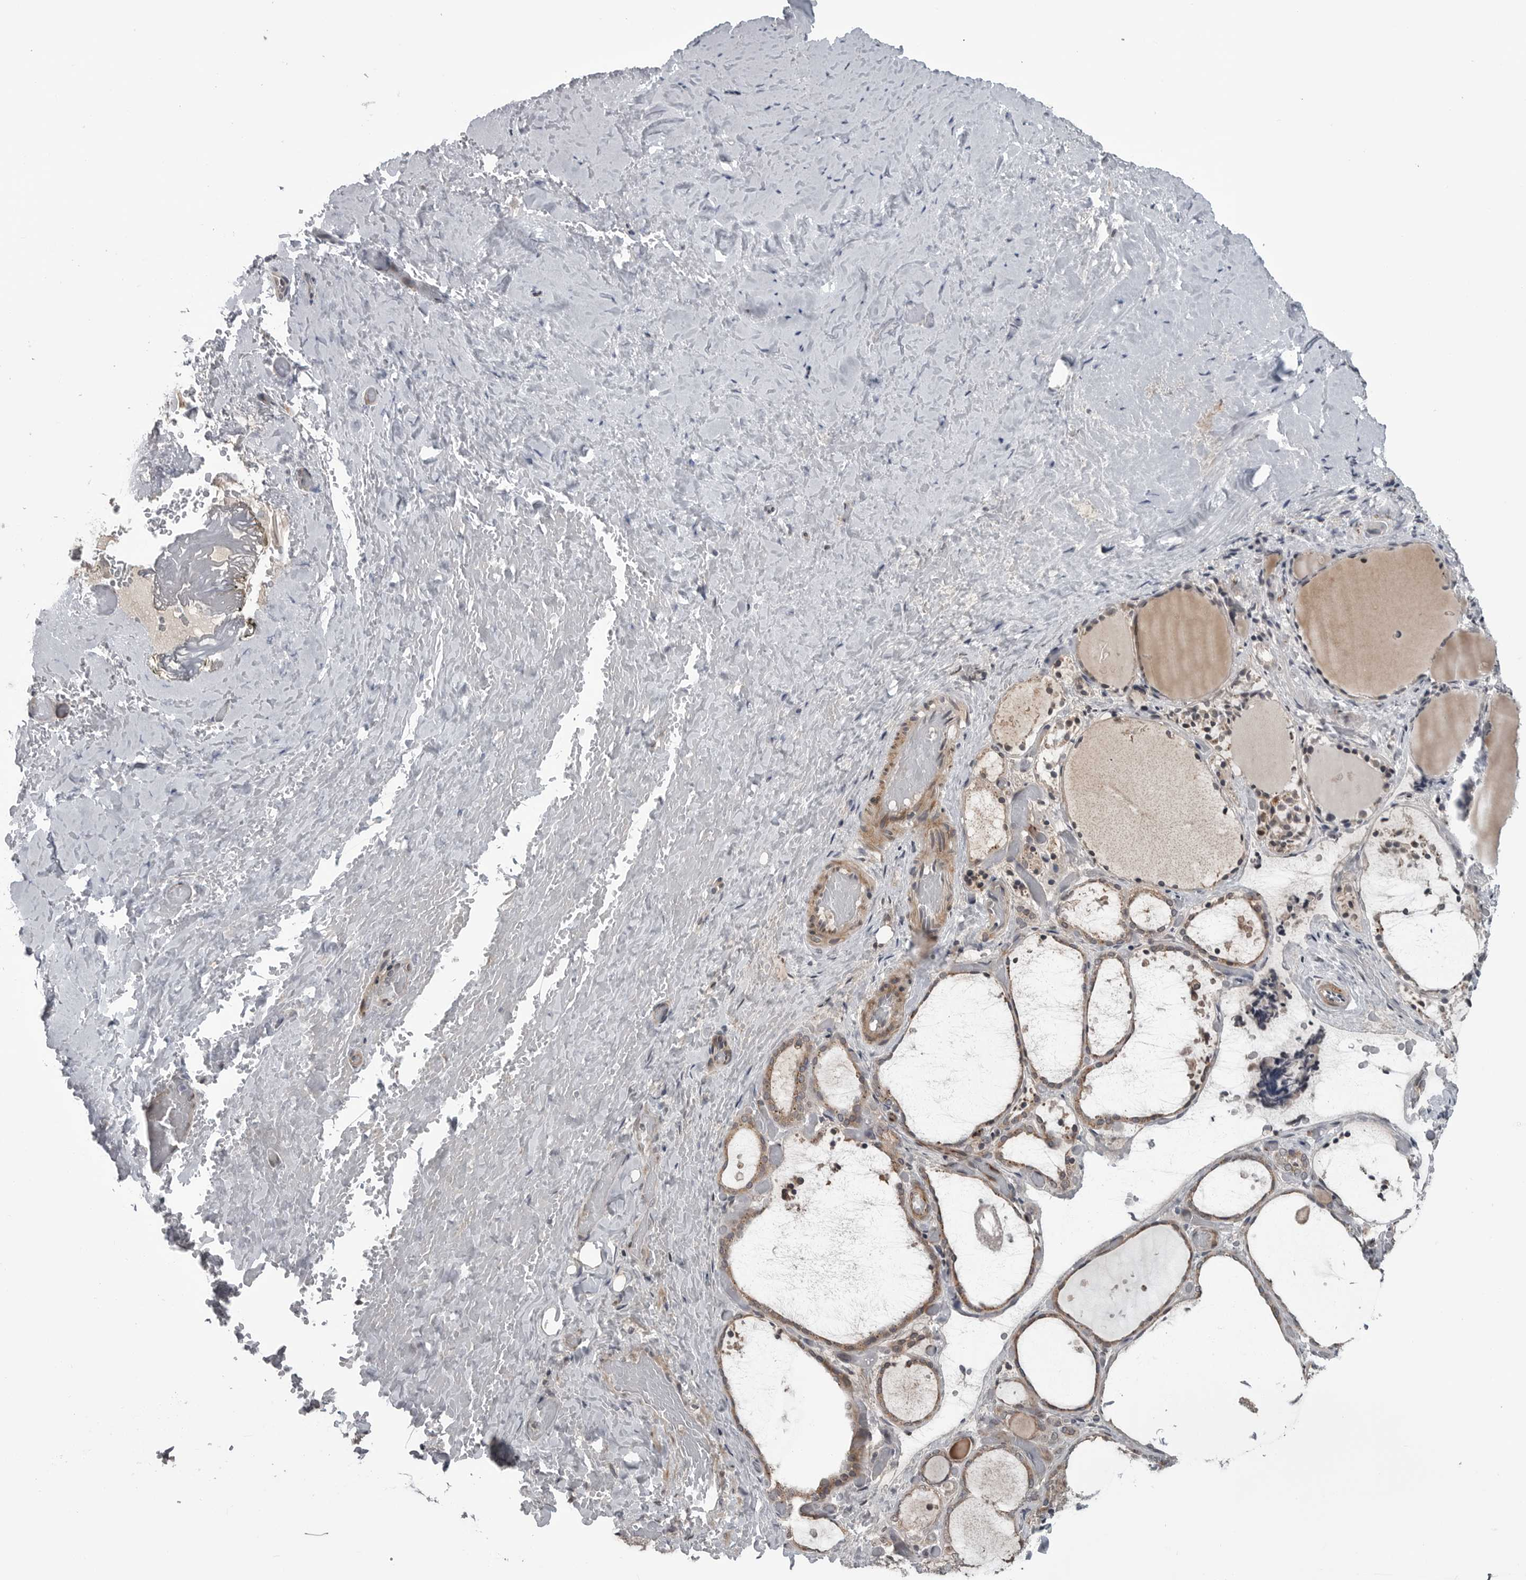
{"staining": {"intensity": "moderate", "quantity": "25%-75%", "location": "cytoplasmic/membranous"}, "tissue": "thyroid gland", "cell_type": "Glandular cells", "image_type": "normal", "snomed": [{"axis": "morphology", "description": "Normal tissue, NOS"}, {"axis": "topography", "description": "Thyroid gland"}], "caption": "IHC micrograph of benign thyroid gland: thyroid gland stained using immunohistochemistry reveals medium levels of moderate protein expression localized specifically in the cytoplasmic/membranous of glandular cells, appearing as a cytoplasmic/membranous brown color.", "gene": "FAAP100", "patient": {"sex": "female", "age": 44}}